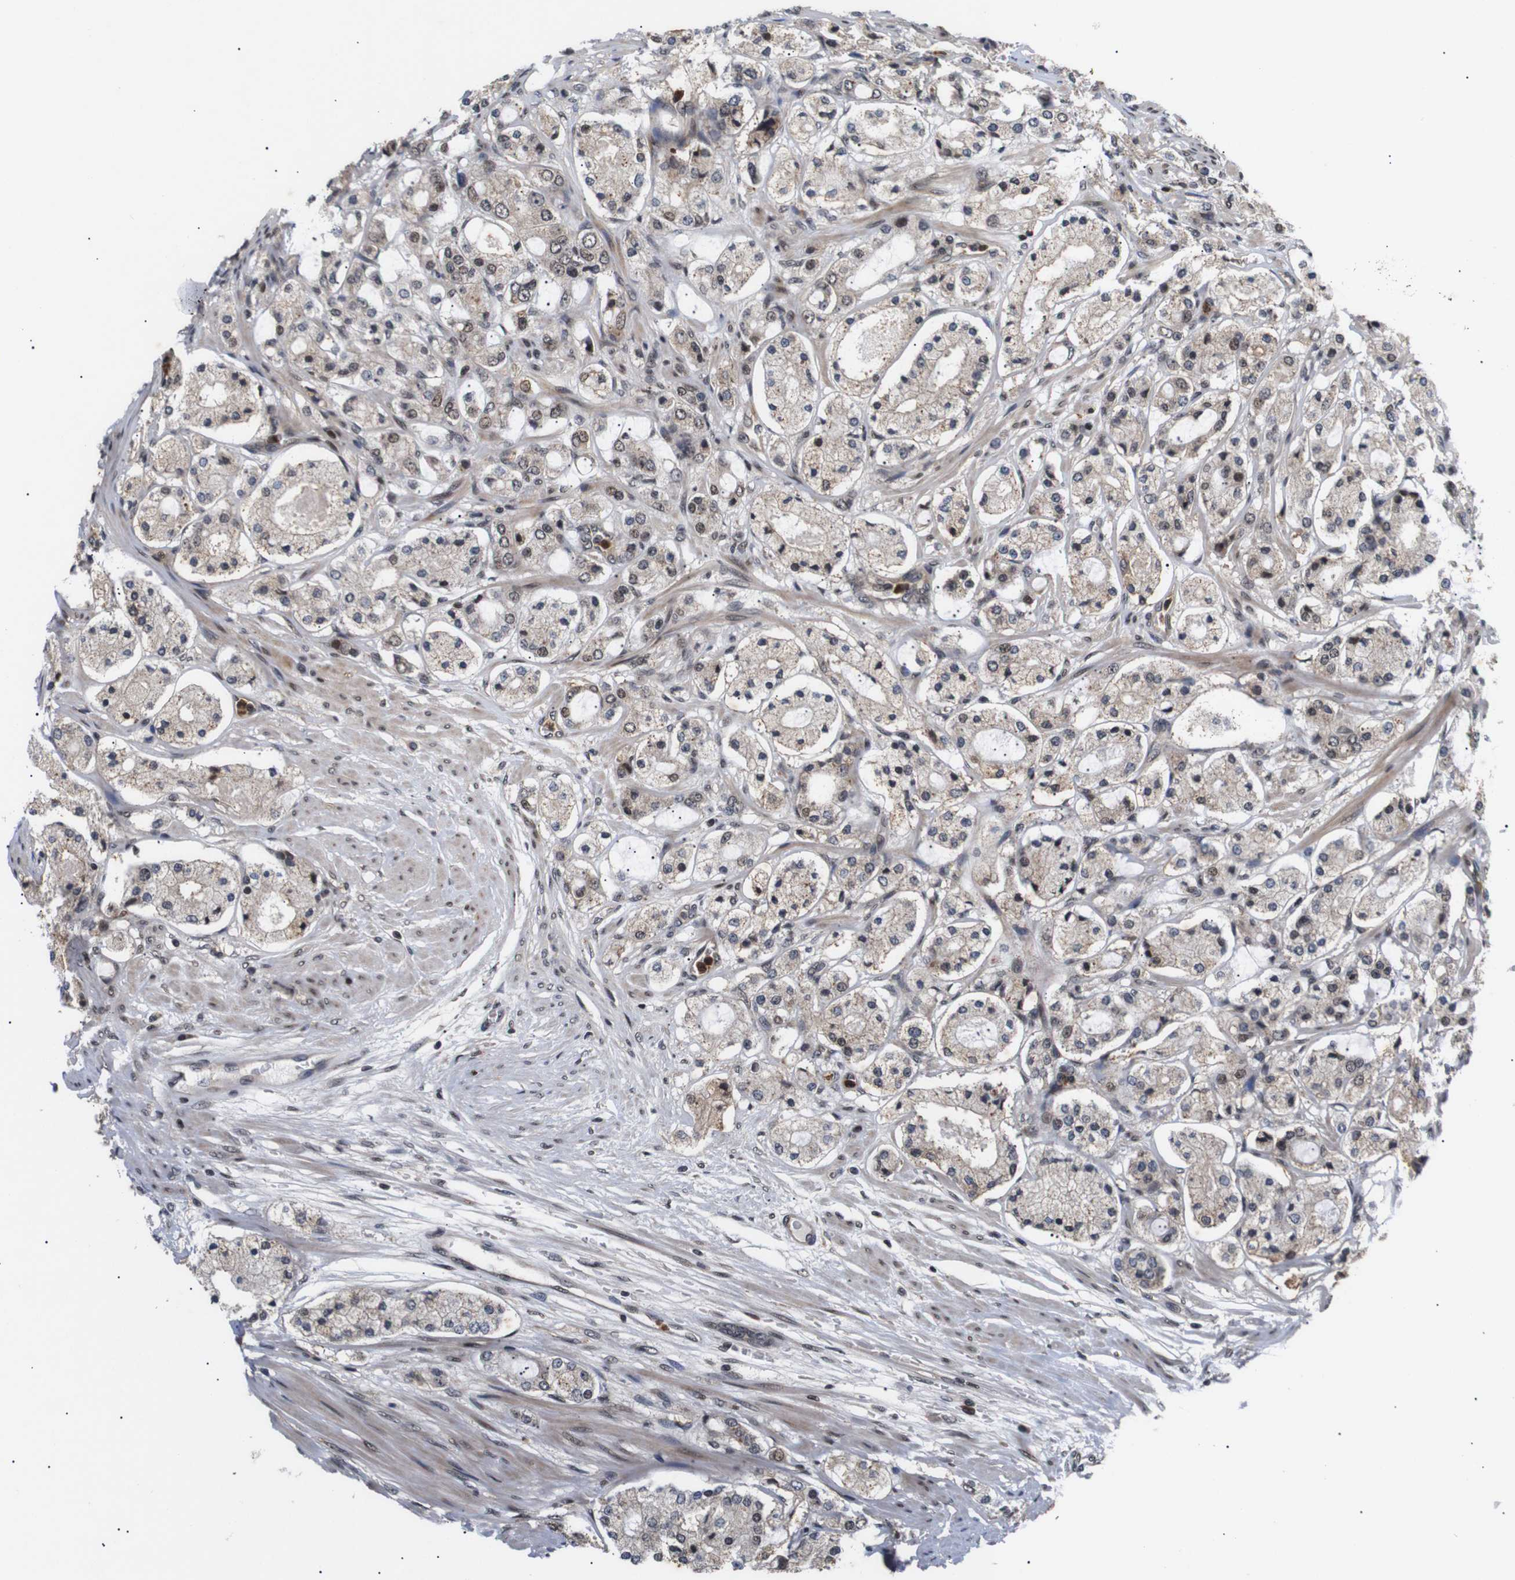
{"staining": {"intensity": "moderate", "quantity": "<25%", "location": "cytoplasmic/membranous,nuclear"}, "tissue": "prostate cancer", "cell_type": "Tumor cells", "image_type": "cancer", "snomed": [{"axis": "morphology", "description": "Adenocarcinoma, High grade"}, {"axis": "topography", "description": "Prostate"}], "caption": "Prostate cancer (high-grade adenocarcinoma) stained with a protein marker exhibits moderate staining in tumor cells.", "gene": "KIF23", "patient": {"sex": "male", "age": 65}}